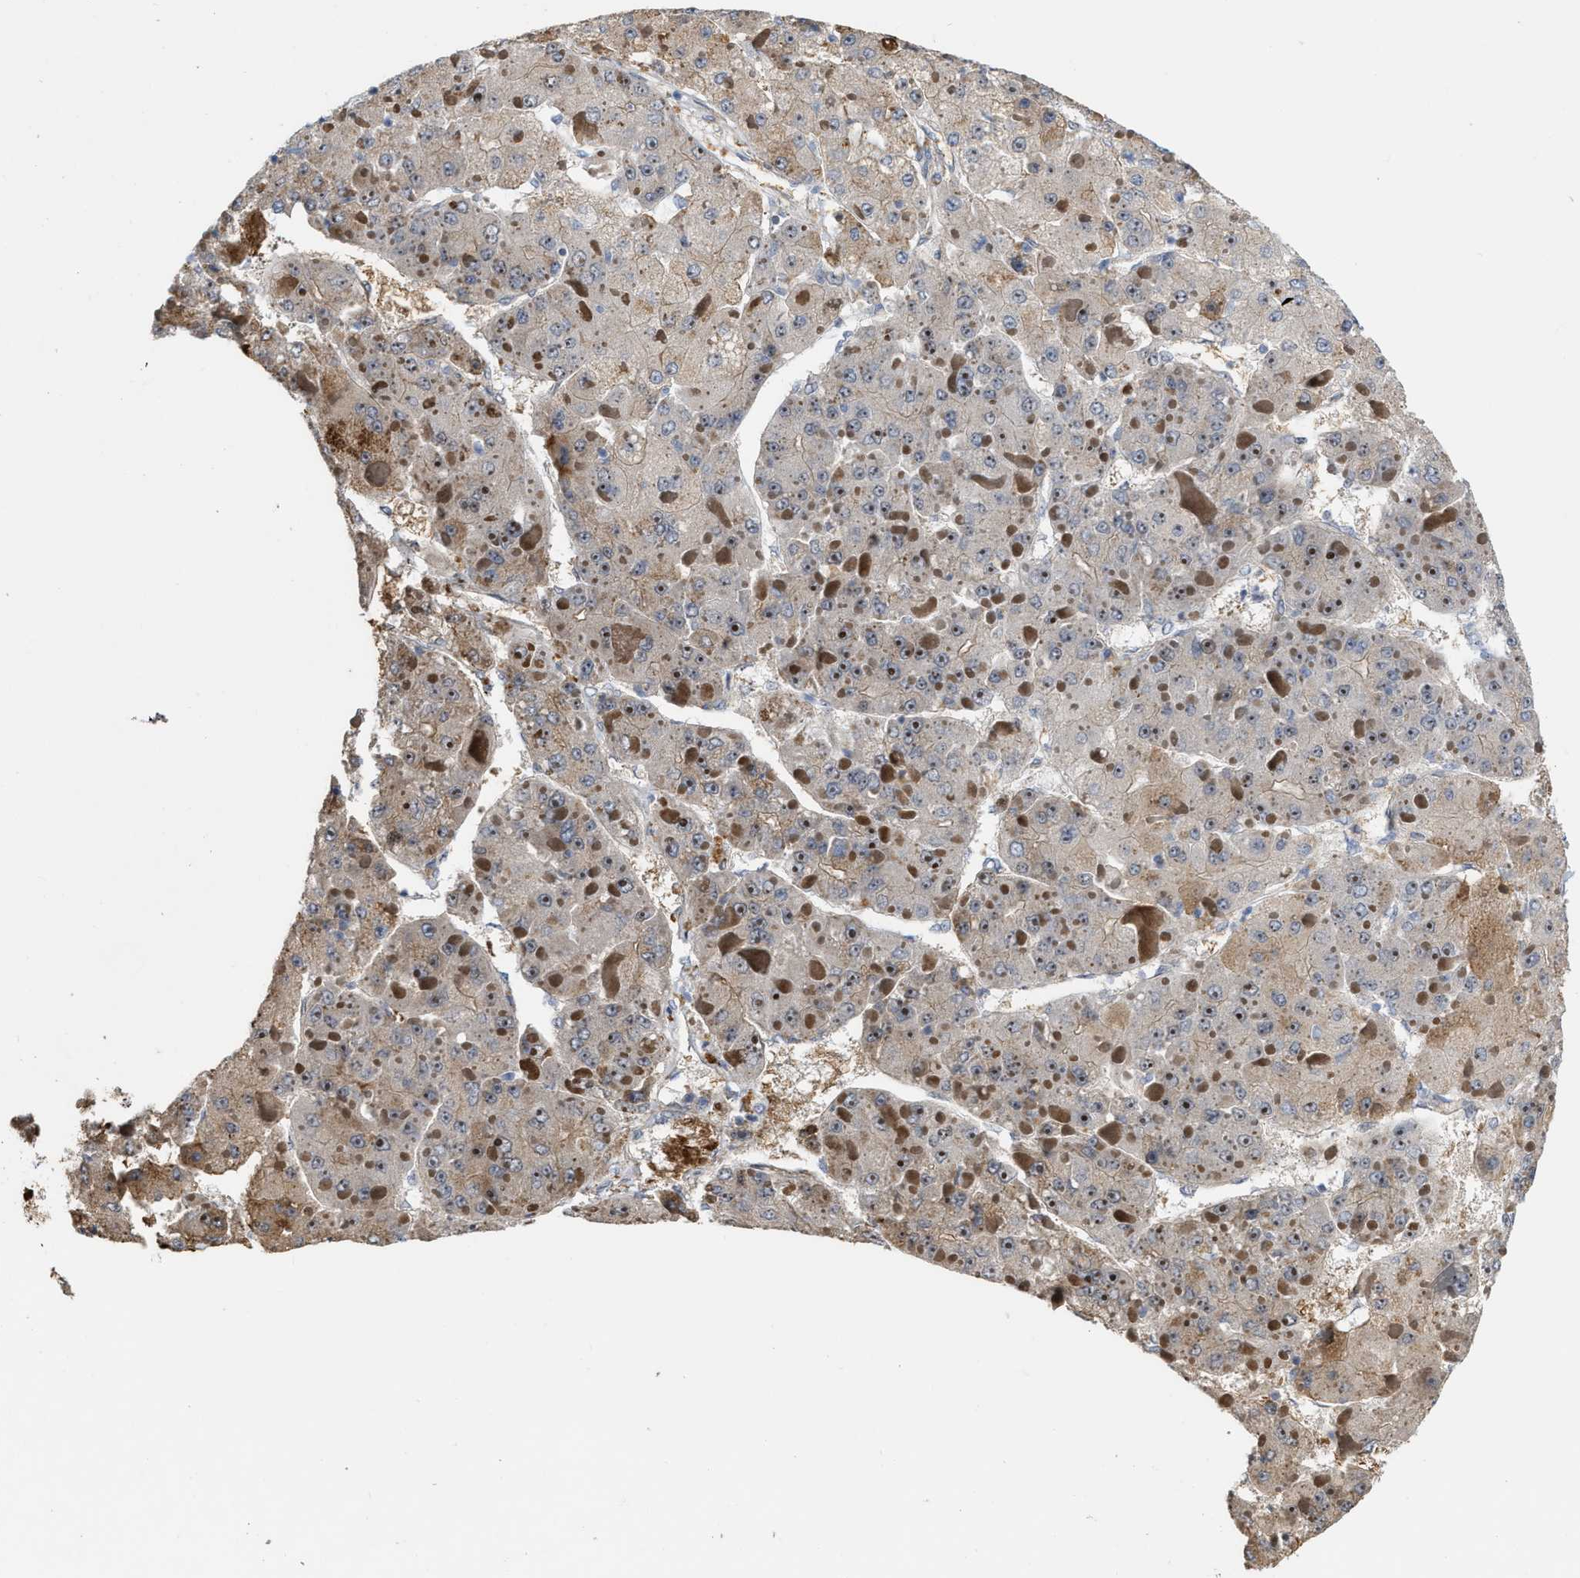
{"staining": {"intensity": "moderate", "quantity": "25%-75%", "location": "nuclear"}, "tissue": "liver cancer", "cell_type": "Tumor cells", "image_type": "cancer", "snomed": [{"axis": "morphology", "description": "Carcinoma, Hepatocellular, NOS"}, {"axis": "topography", "description": "Liver"}], "caption": "Moderate nuclear positivity for a protein is present in approximately 25%-75% of tumor cells of liver cancer (hepatocellular carcinoma) using immunohistochemistry.", "gene": "POLR1F", "patient": {"sex": "female", "age": 73}}